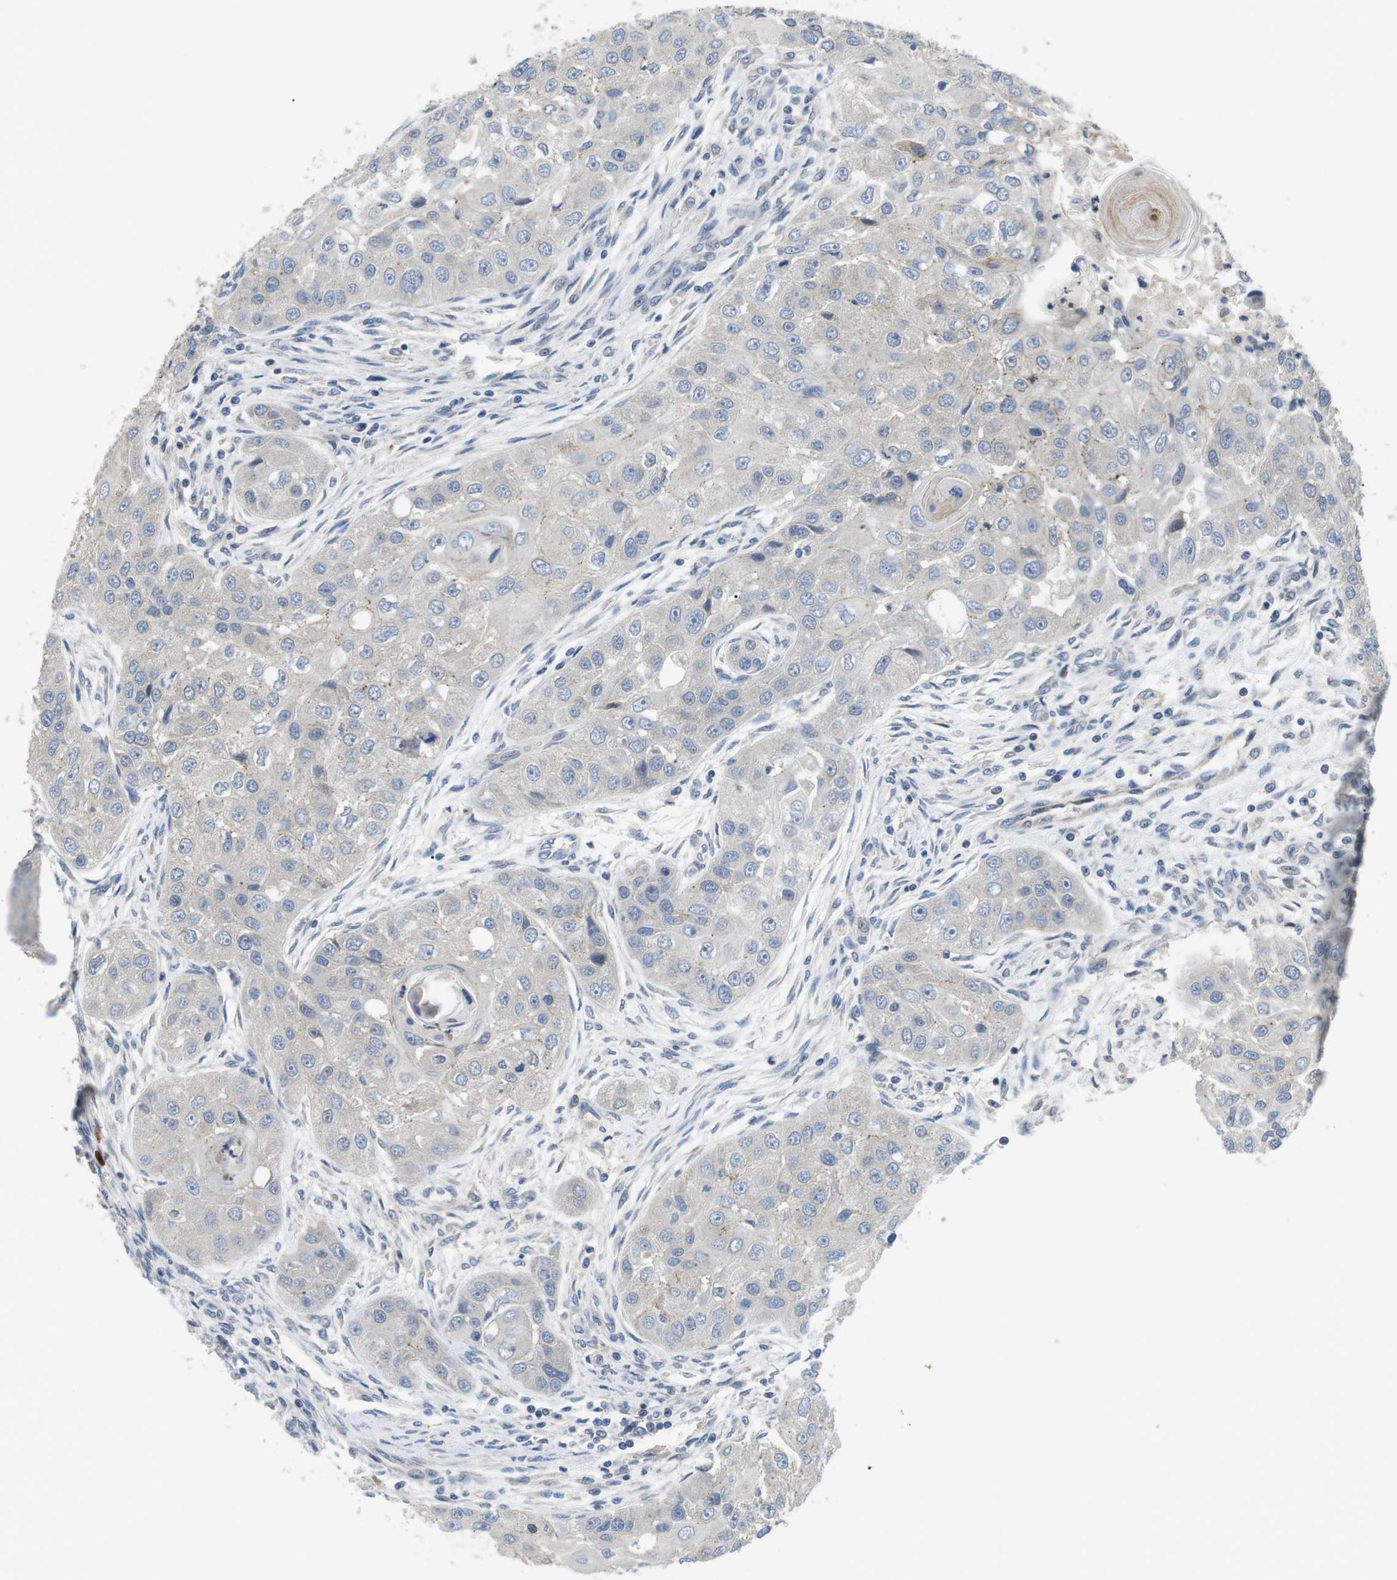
{"staining": {"intensity": "negative", "quantity": "none", "location": "none"}, "tissue": "head and neck cancer", "cell_type": "Tumor cells", "image_type": "cancer", "snomed": [{"axis": "morphology", "description": "Normal tissue, NOS"}, {"axis": "morphology", "description": "Squamous cell carcinoma, NOS"}, {"axis": "topography", "description": "Skeletal muscle"}, {"axis": "topography", "description": "Head-Neck"}], "caption": "Immunohistochemical staining of human head and neck cancer (squamous cell carcinoma) shows no significant expression in tumor cells.", "gene": "NECTIN1", "patient": {"sex": "male", "age": 51}}